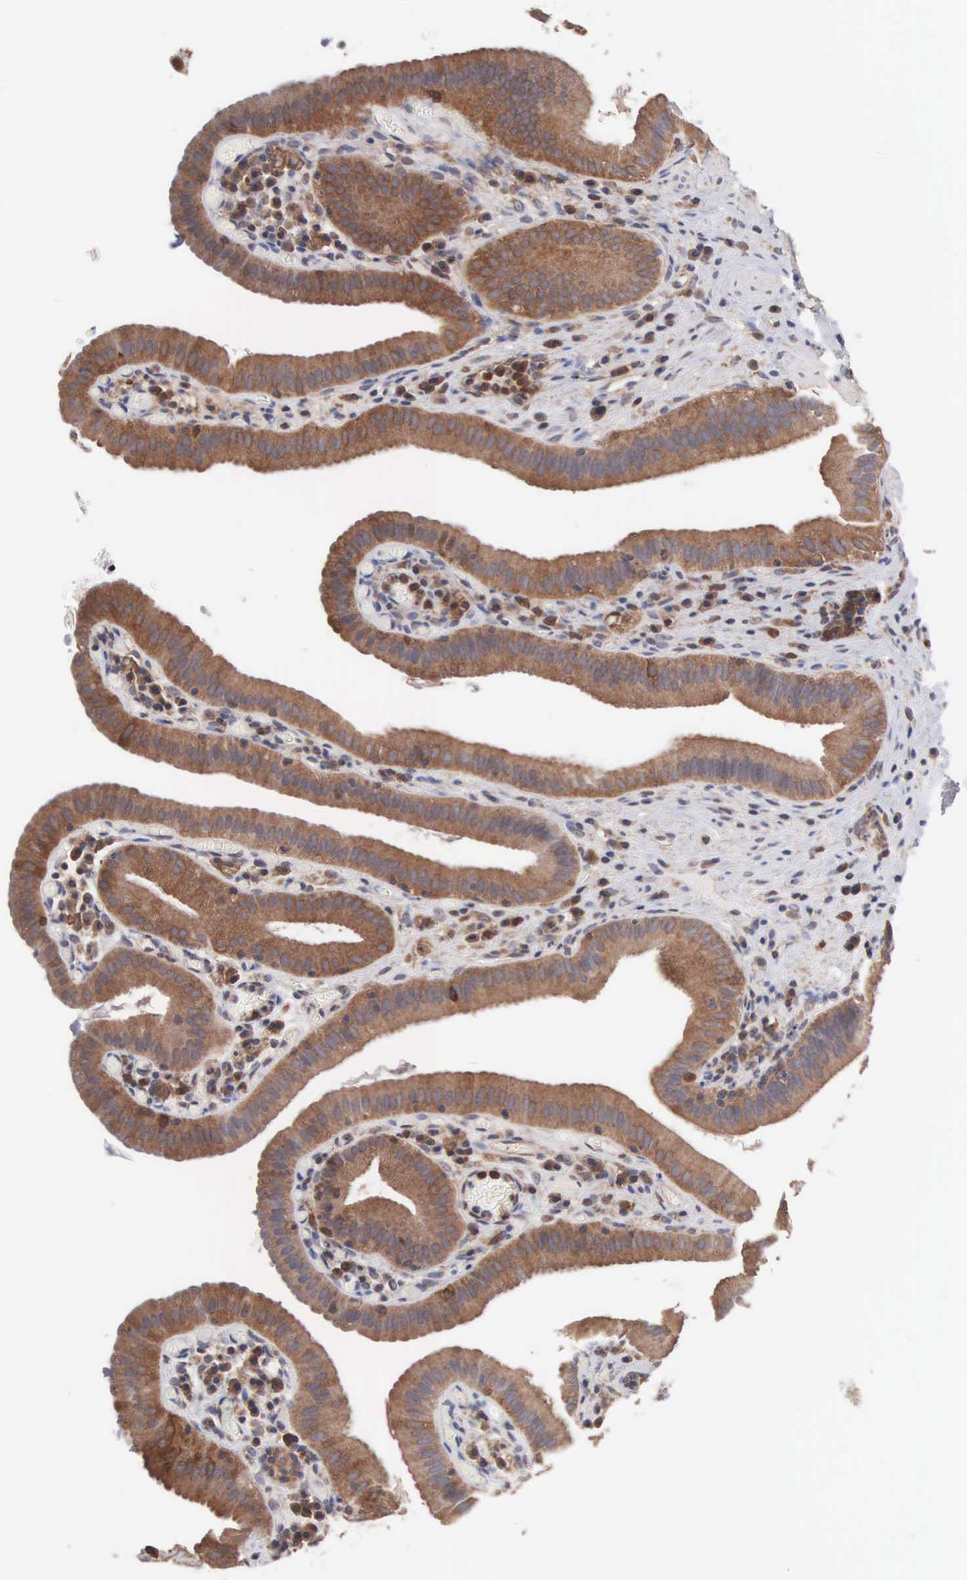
{"staining": {"intensity": "strong", "quantity": ">75%", "location": "cytoplasmic/membranous"}, "tissue": "gallbladder", "cell_type": "Glandular cells", "image_type": "normal", "snomed": [{"axis": "morphology", "description": "Normal tissue, NOS"}, {"axis": "topography", "description": "Gallbladder"}], "caption": "Benign gallbladder exhibits strong cytoplasmic/membranous positivity in about >75% of glandular cells.", "gene": "MTHFD1", "patient": {"sex": "female", "age": 76}}